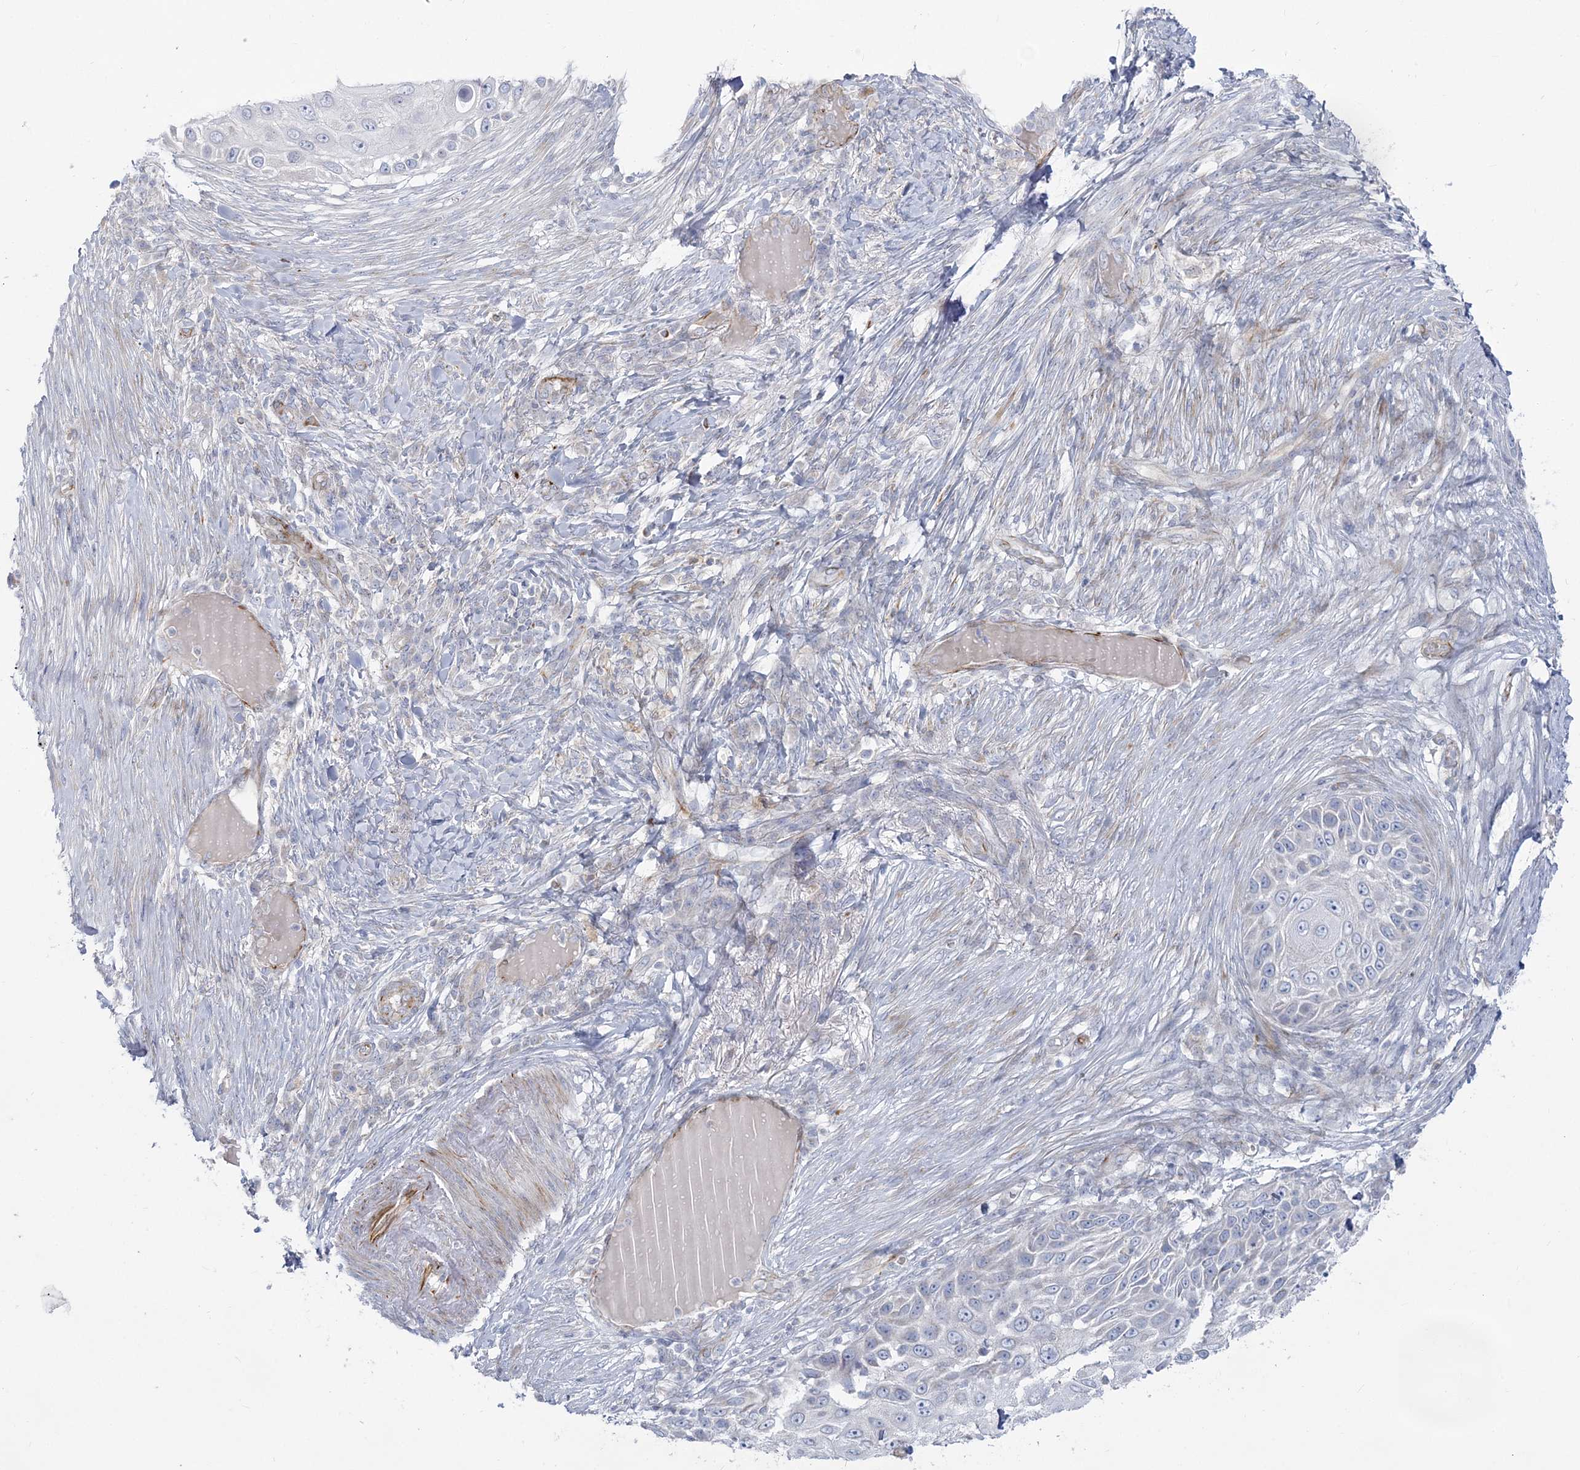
{"staining": {"intensity": "negative", "quantity": "none", "location": "none"}, "tissue": "skin cancer", "cell_type": "Tumor cells", "image_type": "cancer", "snomed": [{"axis": "morphology", "description": "Squamous cell carcinoma, NOS"}, {"axis": "topography", "description": "Skin"}], "caption": "Tumor cells are negative for protein expression in human skin squamous cell carcinoma.", "gene": "GPAT2", "patient": {"sex": "female", "age": 44}}